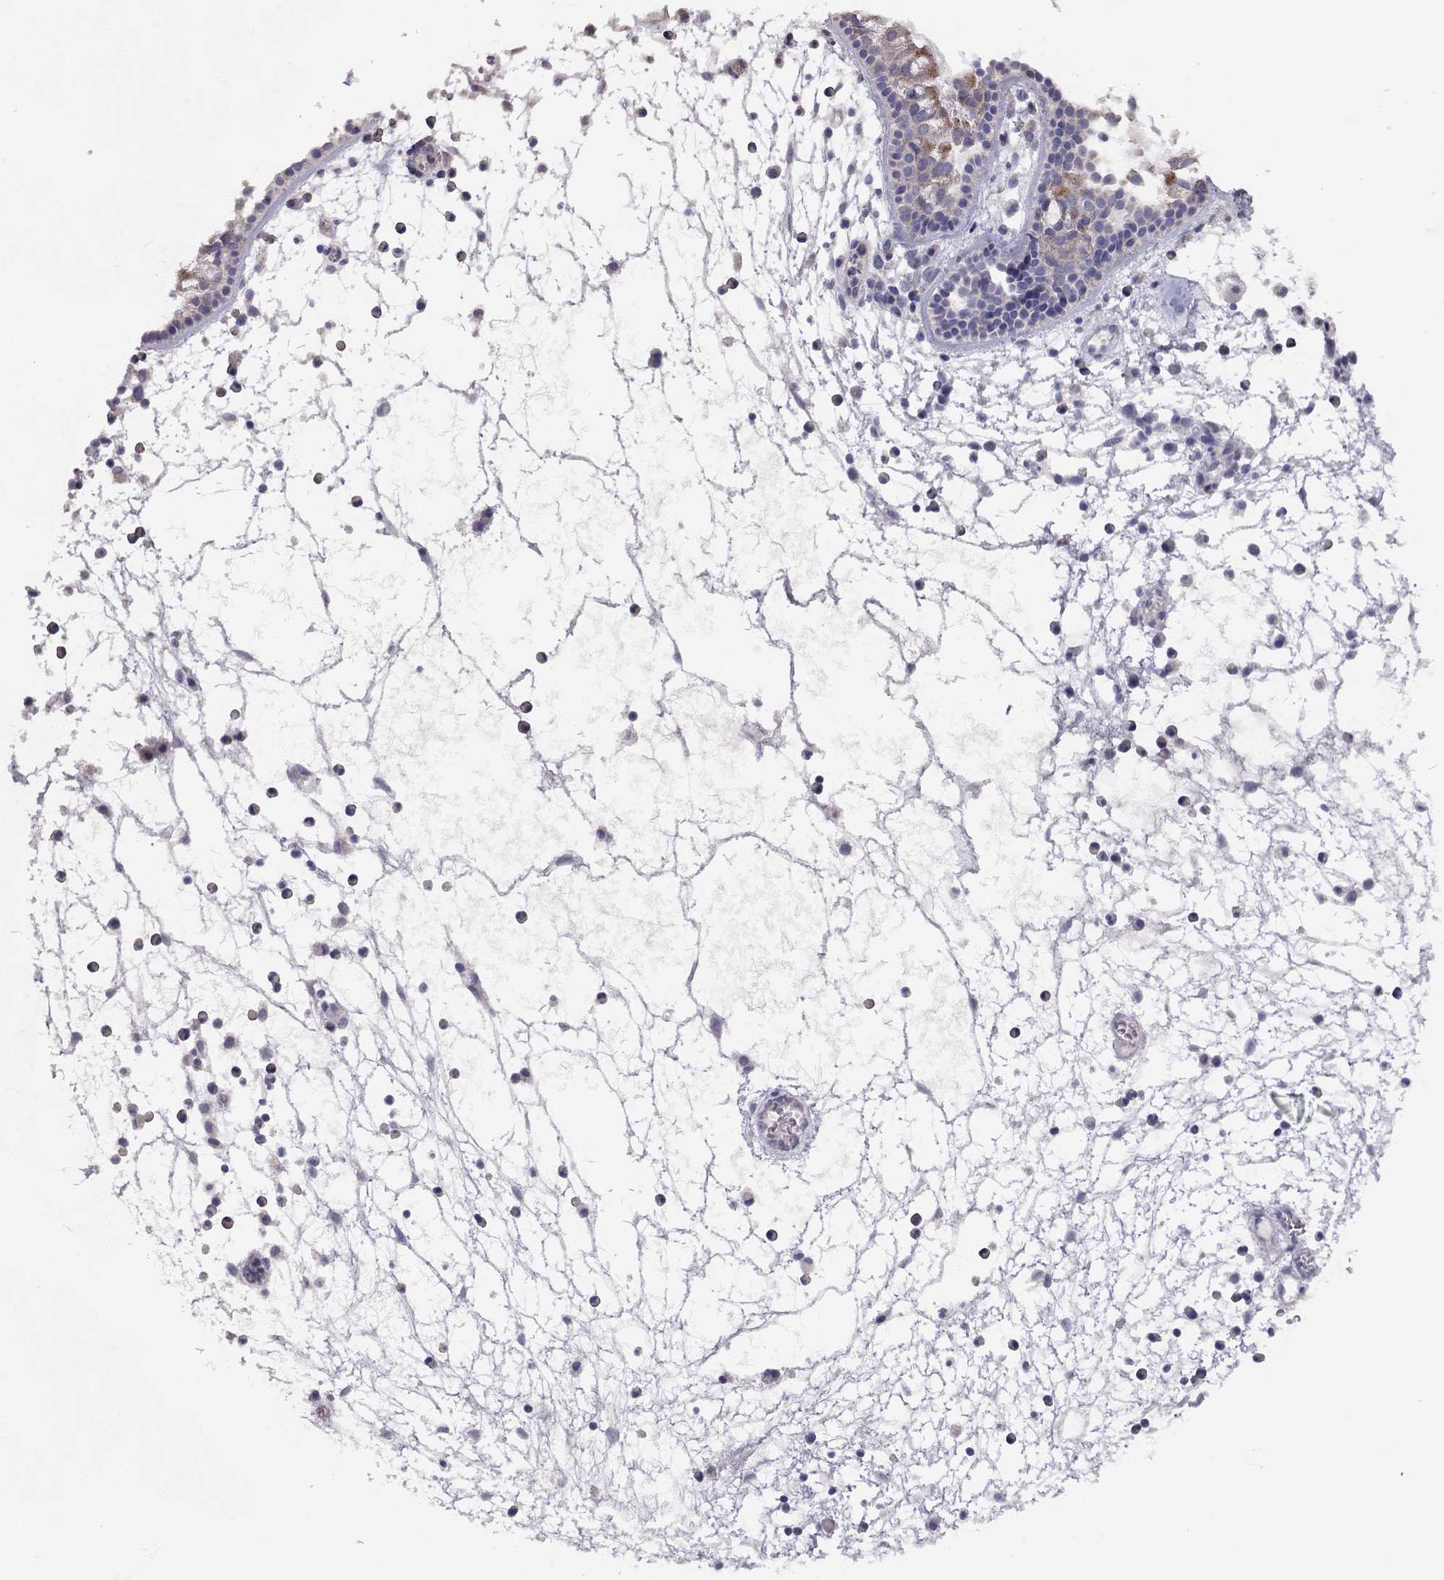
{"staining": {"intensity": "negative", "quantity": "none", "location": "none"}, "tissue": "nasopharynx", "cell_type": "Respiratory epithelial cells", "image_type": "normal", "snomed": [{"axis": "morphology", "description": "Normal tissue, NOS"}, {"axis": "topography", "description": "Nasopharynx"}], "caption": "Micrograph shows no protein positivity in respiratory epithelial cells of normal nasopharynx.", "gene": "CITED1", "patient": {"sex": "female", "age": 73}}